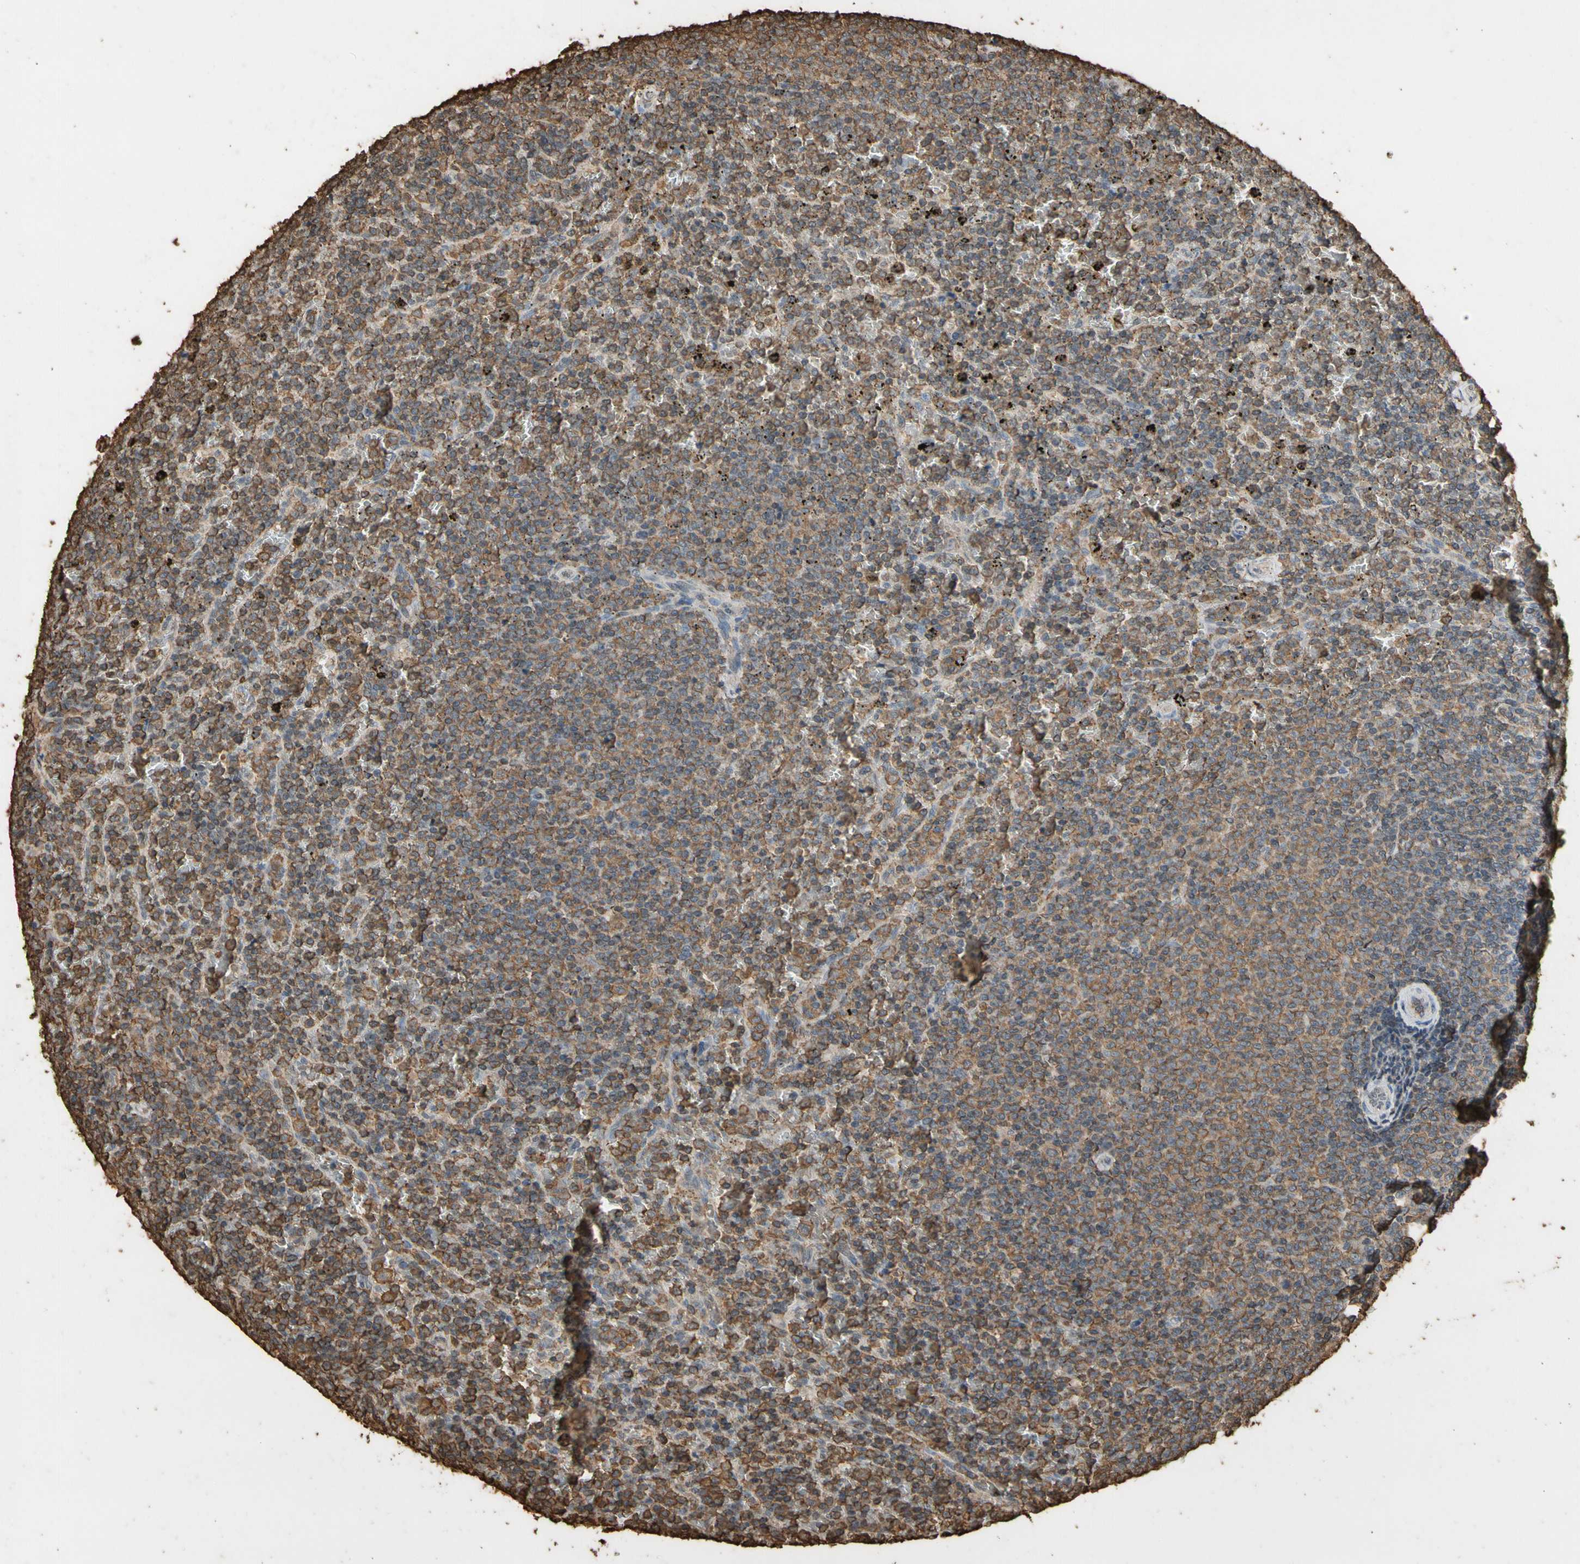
{"staining": {"intensity": "moderate", "quantity": ">75%", "location": "cytoplasmic/membranous"}, "tissue": "lymphoma", "cell_type": "Tumor cells", "image_type": "cancer", "snomed": [{"axis": "morphology", "description": "Malignant lymphoma, non-Hodgkin's type, Low grade"}, {"axis": "topography", "description": "Spleen"}], "caption": "This is an image of immunohistochemistry staining of malignant lymphoma, non-Hodgkin's type (low-grade), which shows moderate staining in the cytoplasmic/membranous of tumor cells.", "gene": "TNFSF13B", "patient": {"sex": "female", "age": 77}}